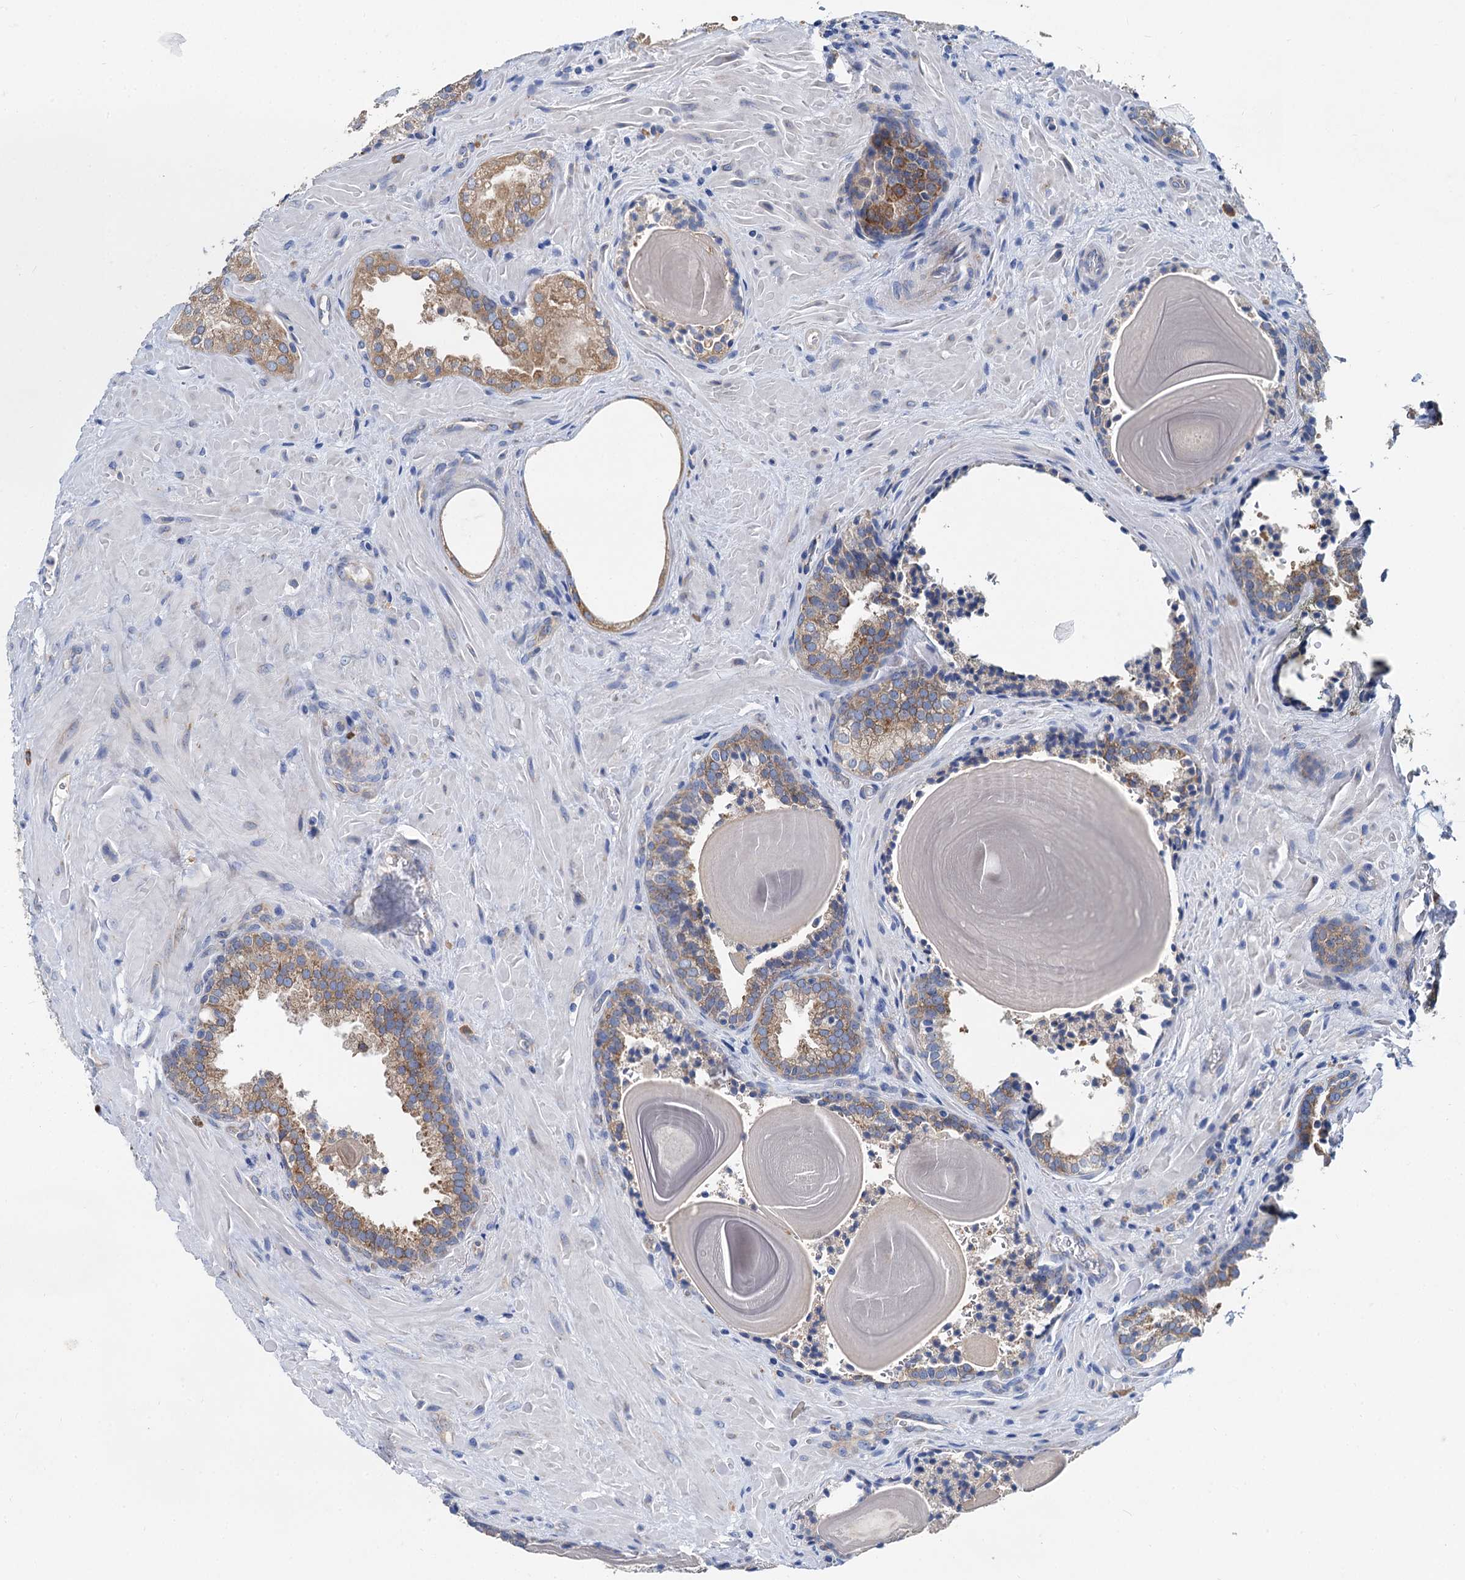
{"staining": {"intensity": "moderate", "quantity": ">75%", "location": "cytoplasmic/membranous"}, "tissue": "prostate cancer", "cell_type": "Tumor cells", "image_type": "cancer", "snomed": [{"axis": "morphology", "description": "Adenocarcinoma, High grade"}, {"axis": "topography", "description": "Prostate"}], "caption": "DAB immunohistochemical staining of human adenocarcinoma (high-grade) (prostate) reveals moderate cytoplasmic/membranous protein positivity in approximately >75% of tumor cells. (Stains: DAB in brown, nuclei in blue, Microscopy: brightfield microscopy at high magnification).", "gene": "QARS1", "patient": {"sex": "male", "age": 66}}